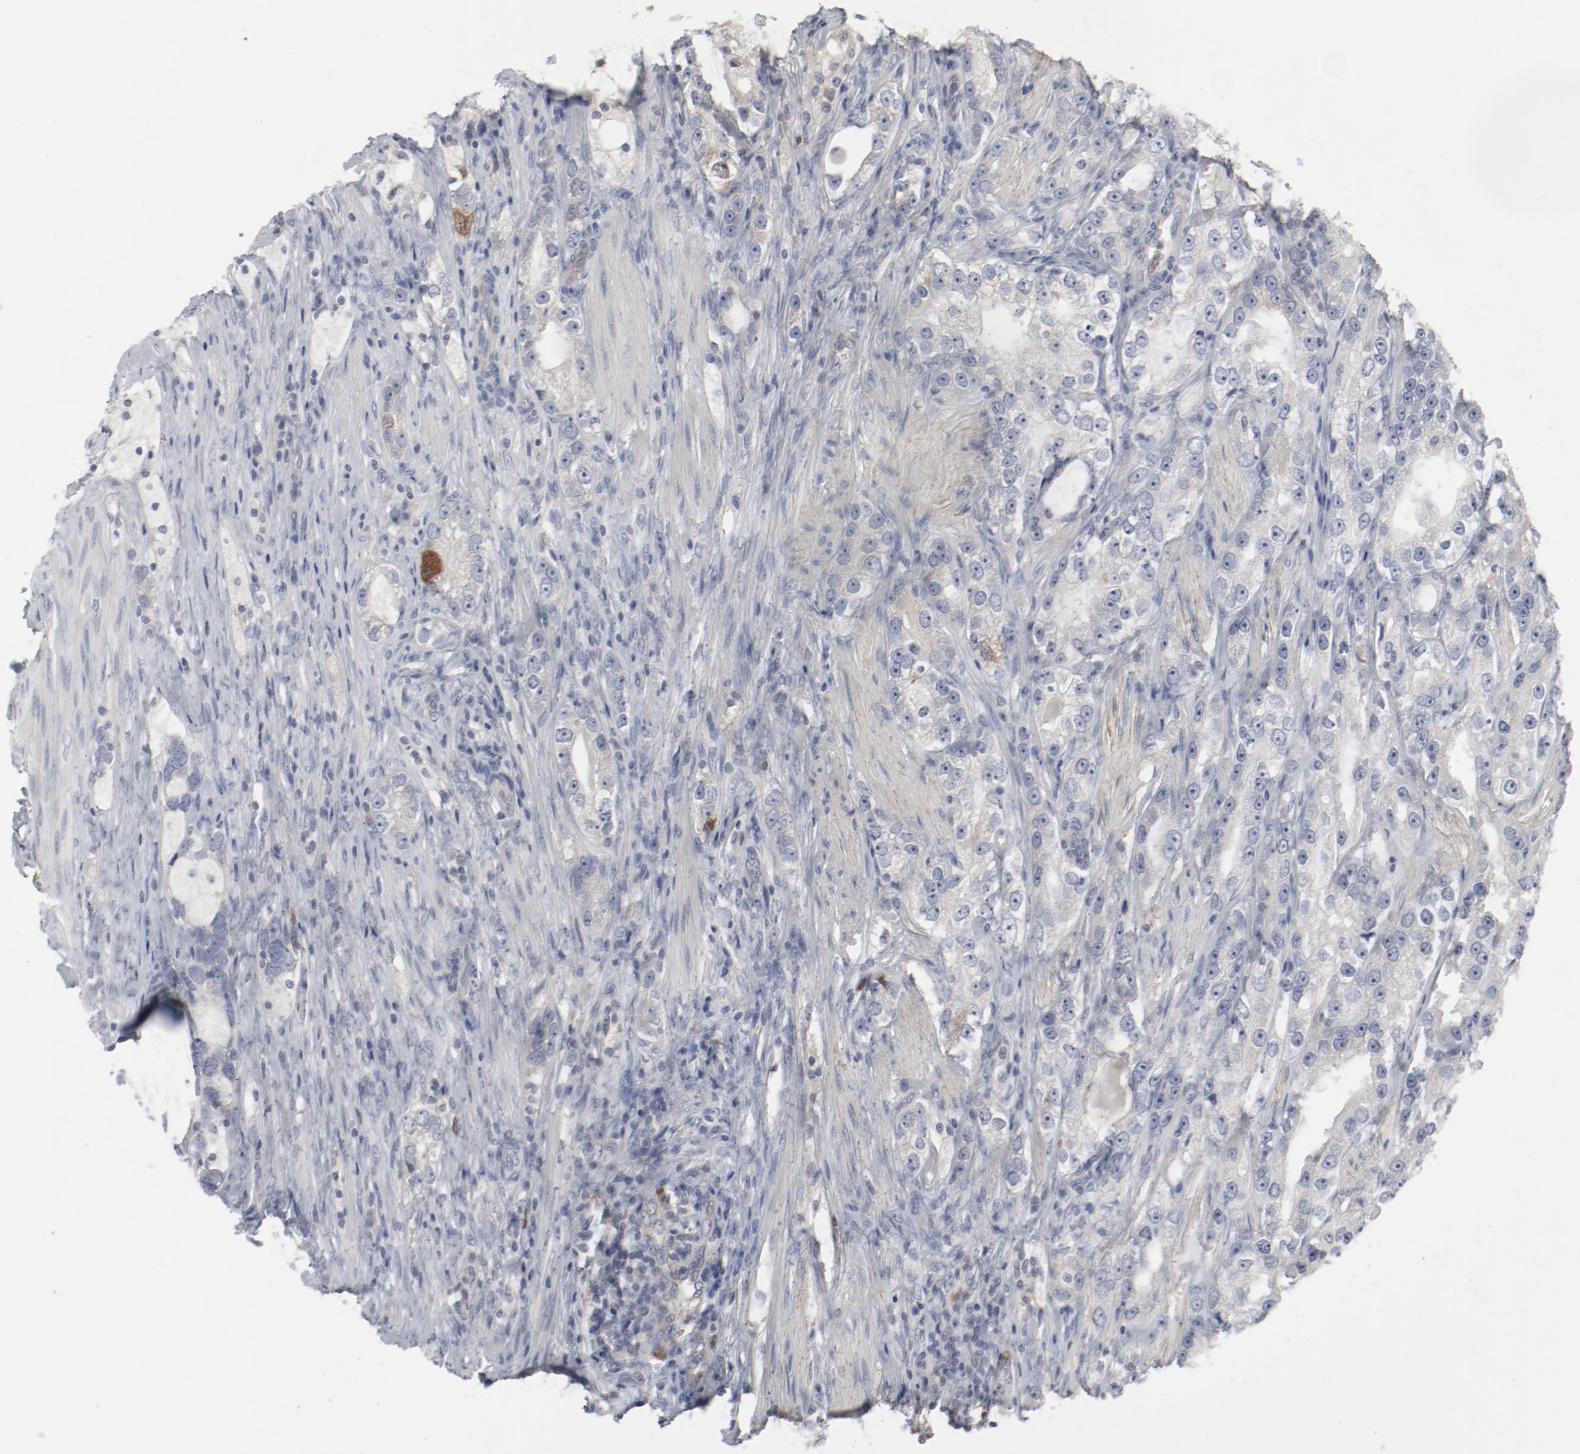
{"staining": {"intensity": "moderate", "quantity": "<25%", "location": "cytoplasmic/membranous"}, "tissue": "prostate cancer", "cell_type": "Tumor cells", "image_type": "cancer", "snomed": [{"axis": "morphology", "description": "Adenocarcinoma, High grade"}, {"axis": "topography", "description": "Prostate"}], "caption": "Prostate cancer was stained to show a protein in brown. There is low levels of moderate cytoplasmic/membranous expression in approximately <25% of tumor cells. The protein of interest is shown in brown color, while the nuclei are stained blue.", "gene": "CDK1", "patient": {"sex": "male", "age": 63}}